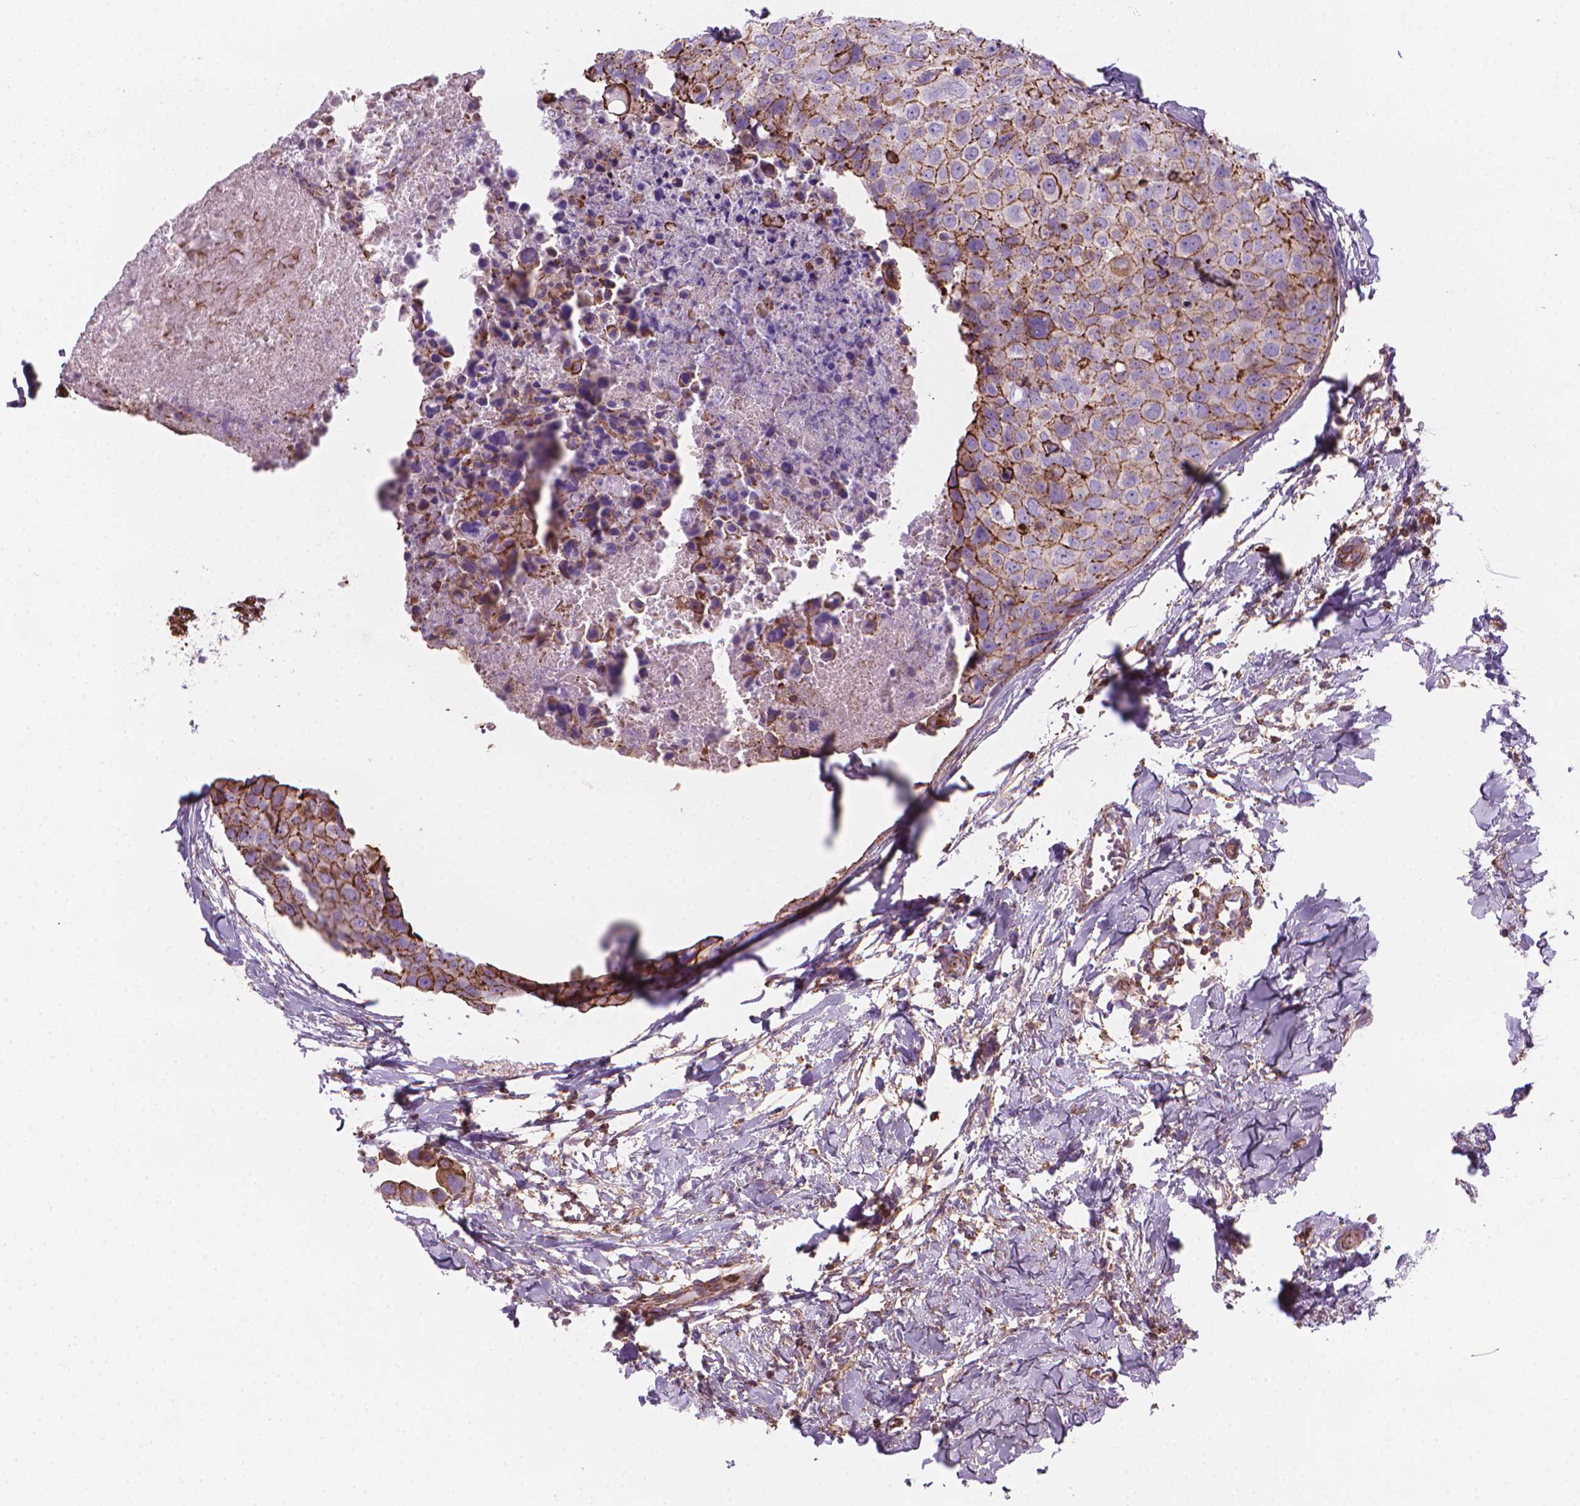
{"staining": {"intensity": "moderate", "quantity": "25%-75%", "location": "cytoplasmic/membranous"}, "tissue": "breast cancer", "cell_type": "Tumor cells", "image_type": "cancer", "snomed": [{"axis": "morphology", "description": "Duct carcinoma"}, {"axis": "topography", "description": "Breast"}], "caption": "This photomicrograph demonstrates immunohistochemistry (IHC) staining of invasive ductal carcinoma (breast), with medium moderate cytoplasmic/membranous expression in approximately 25%-75% of tumor cells.", "gene": "PATJ", "patient": {"sex": "female", "age": 38}}